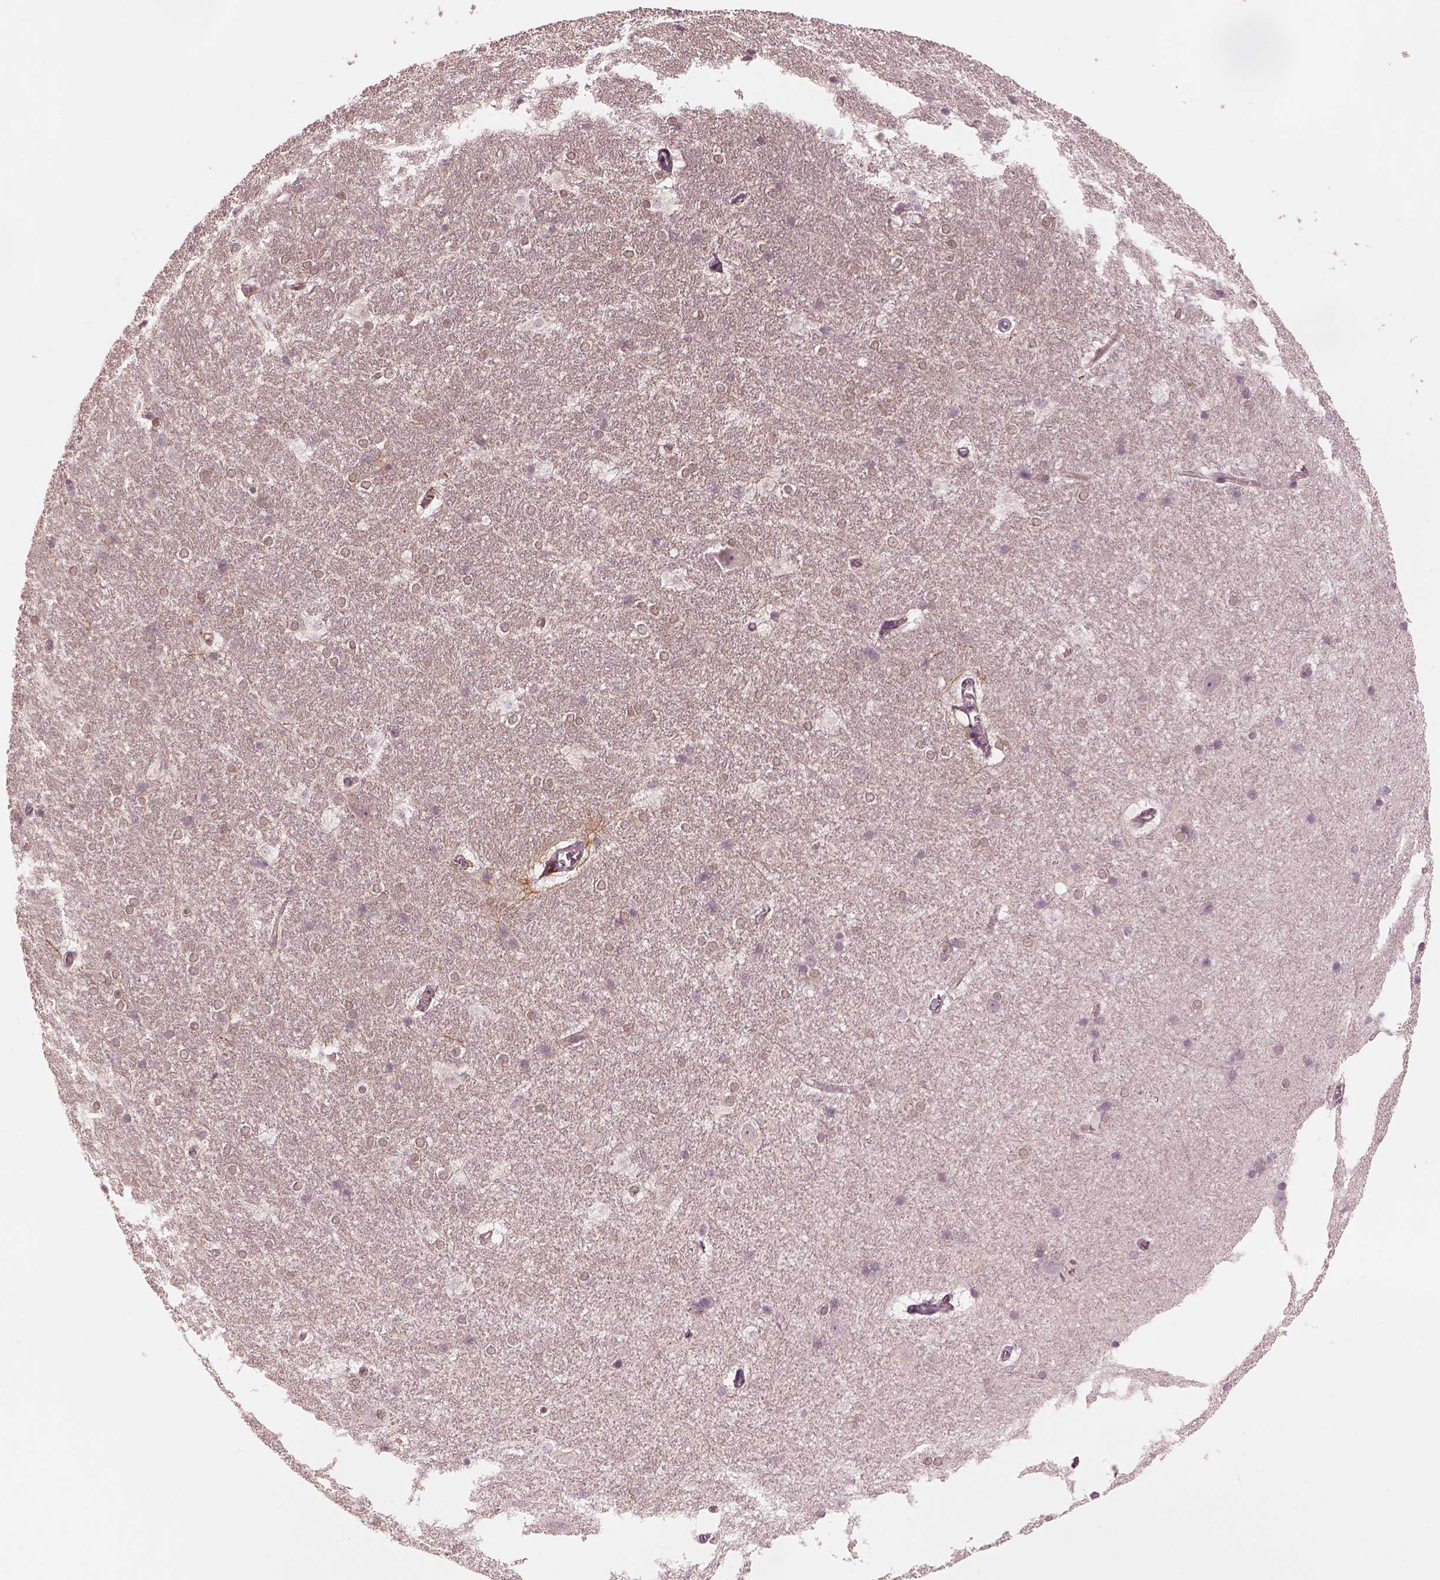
{"staining": {"intensity": "negative", "quantity": "none", "location": "none"}, "tissue": "hippocampus", "cell_type": "Glial cells", "image_type": "normal", "snomed": [{"axis": "morphology", "description": "Normal tissue, NOS"}, {"axis": "topography", "description": "Cerebral cortex"}, {"axis": "topography", "description": "Hippocampus"}], "caption": "Immunohistochemistry of unremarkable hippocampus displays no expression in glial cells. (Stains: DAB (3,3'-diaminobenzidine) immunohistochemistry with hematoxylin counter stain, Microscopy: brightfield microscopy at high magnification).", "gene": "FAM107B", "patient": {"sex": "female", "age": 19}}